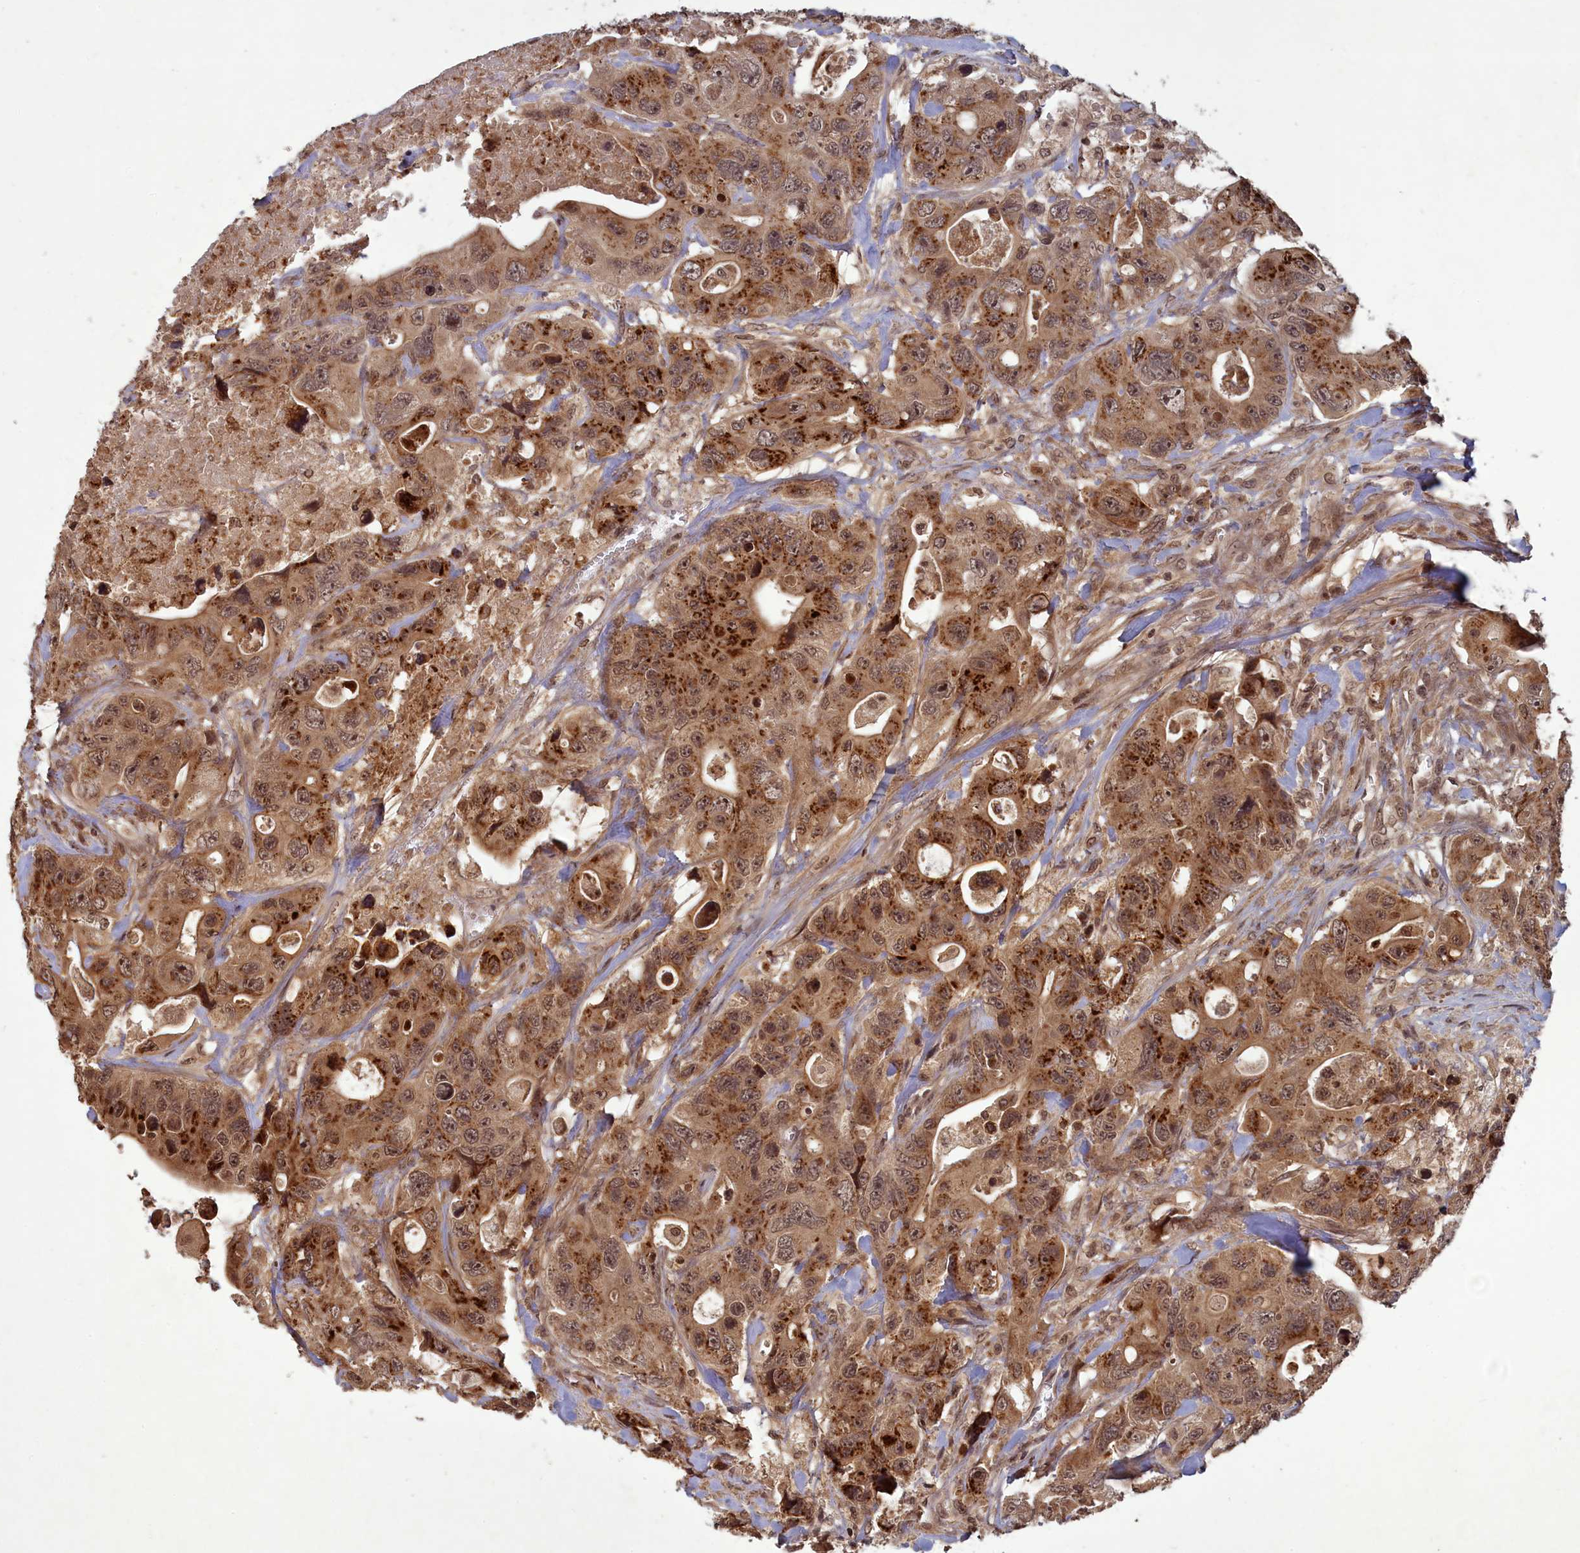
{"staining": {"intensity": "strong", "quantity": ">75%", "location": "cytoplasmic/membranous,nuclear"}, "tissue": "colorectal cancer", "cell_type": "Tumor cells", "image_type": "cancer", "snomed": [{"axis": "morphology", "description": "Adenocarcinoma, NOS"}, {"axis": "topography", "description": "Colon"}], "caption": "Human colorectal cancer stained with a brown dye displays strong cytoplasmic/membranous and nuclear positive staining in approximately >75% of tumor cells.", "gene": "SRMS", "patient": {"sex": "female", "age": 46}}